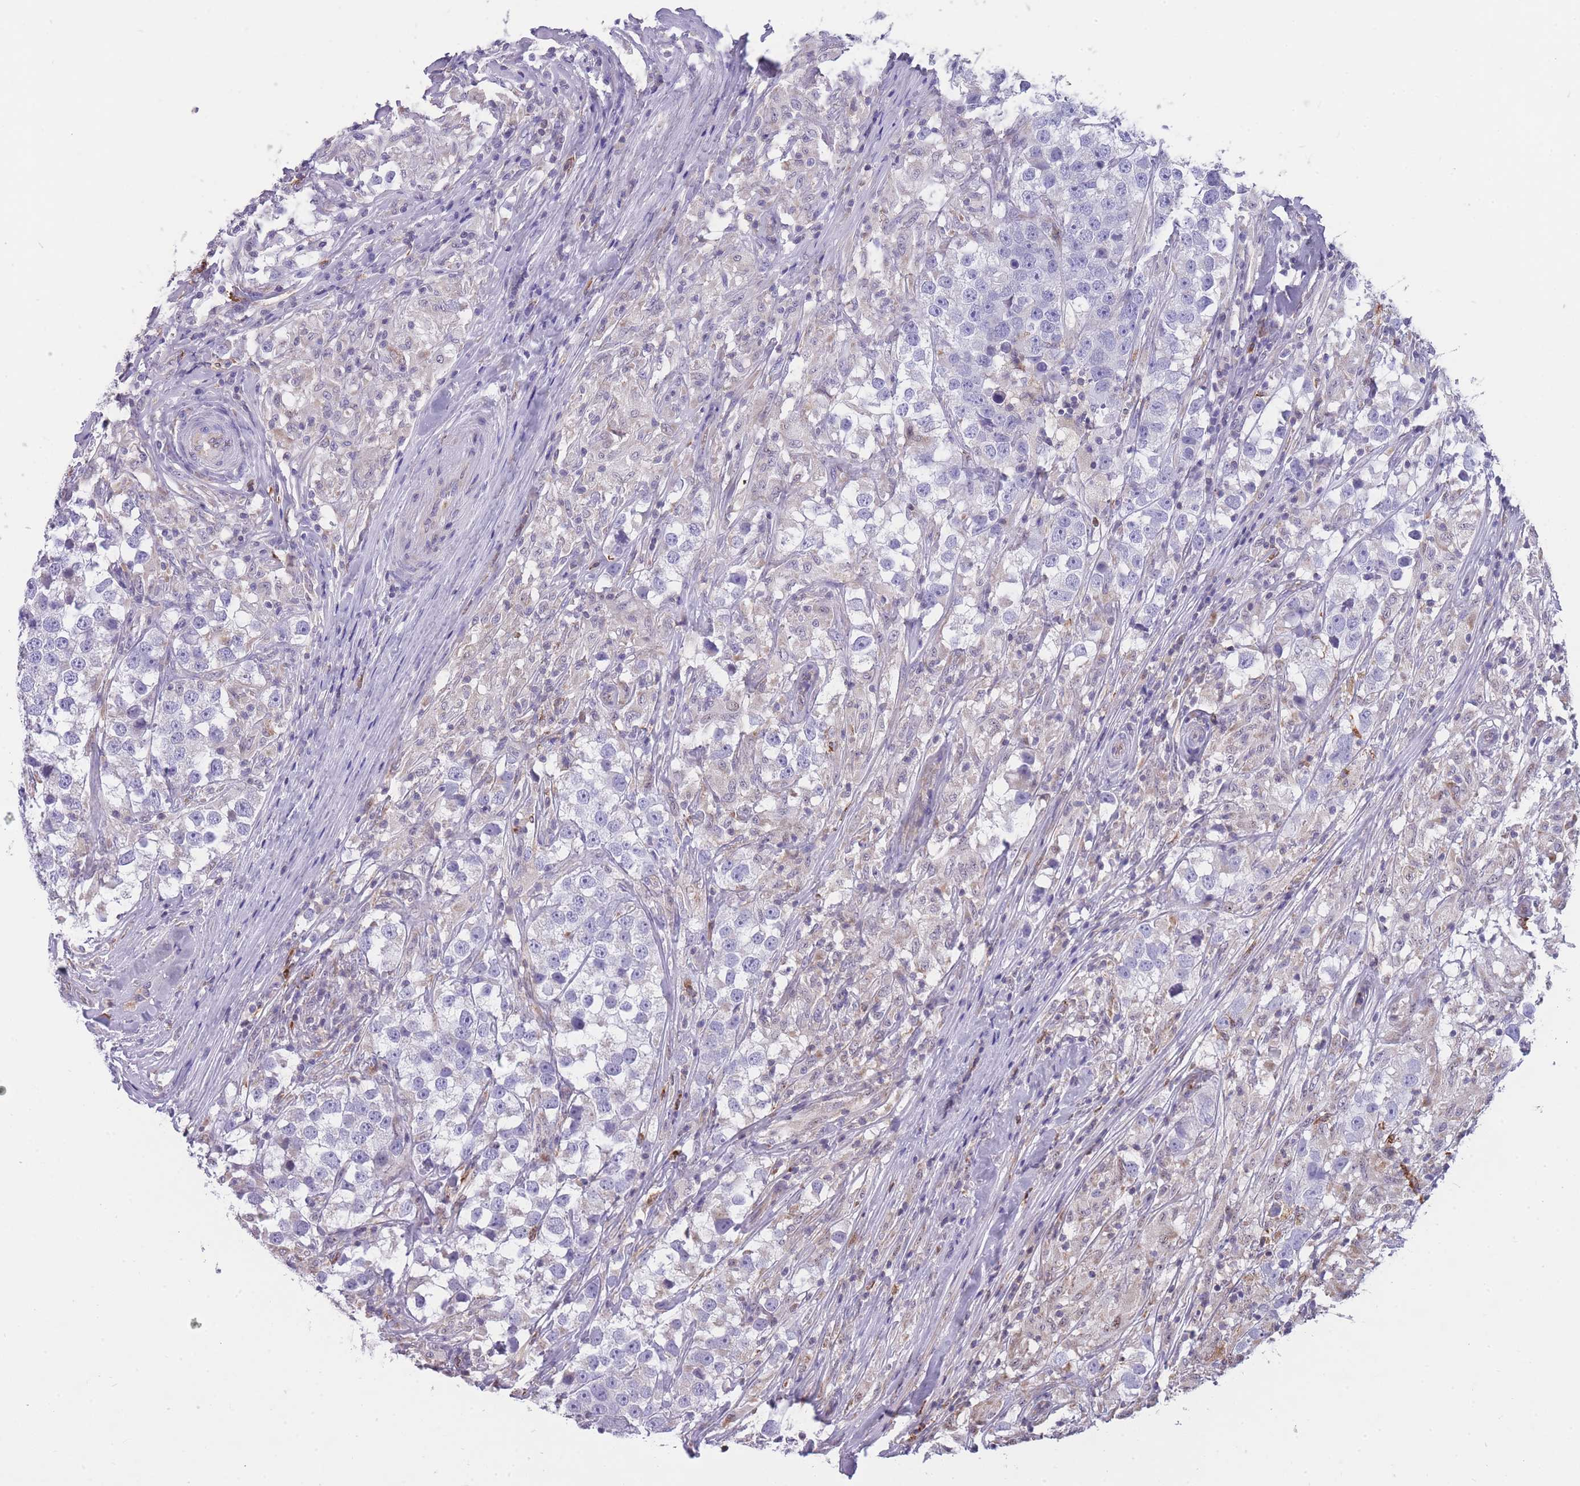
{"staining": {"intensity": "negative", "quantity": "none", "location": "none"}, "tissue": "testis cancer", "cell_type": "Tumor cells", "image_type": "cancer", "snomed": [{"axis": "morphology", "description": "Seminoma, NOS"}, {"axis": "topography", "description": "Testis"}], "caption": "The image exhibits no staining of tumor cells in testis cancer (seminoma).", "gene": "ZNF662", "patient": {"sex": "male", "age": 46}}